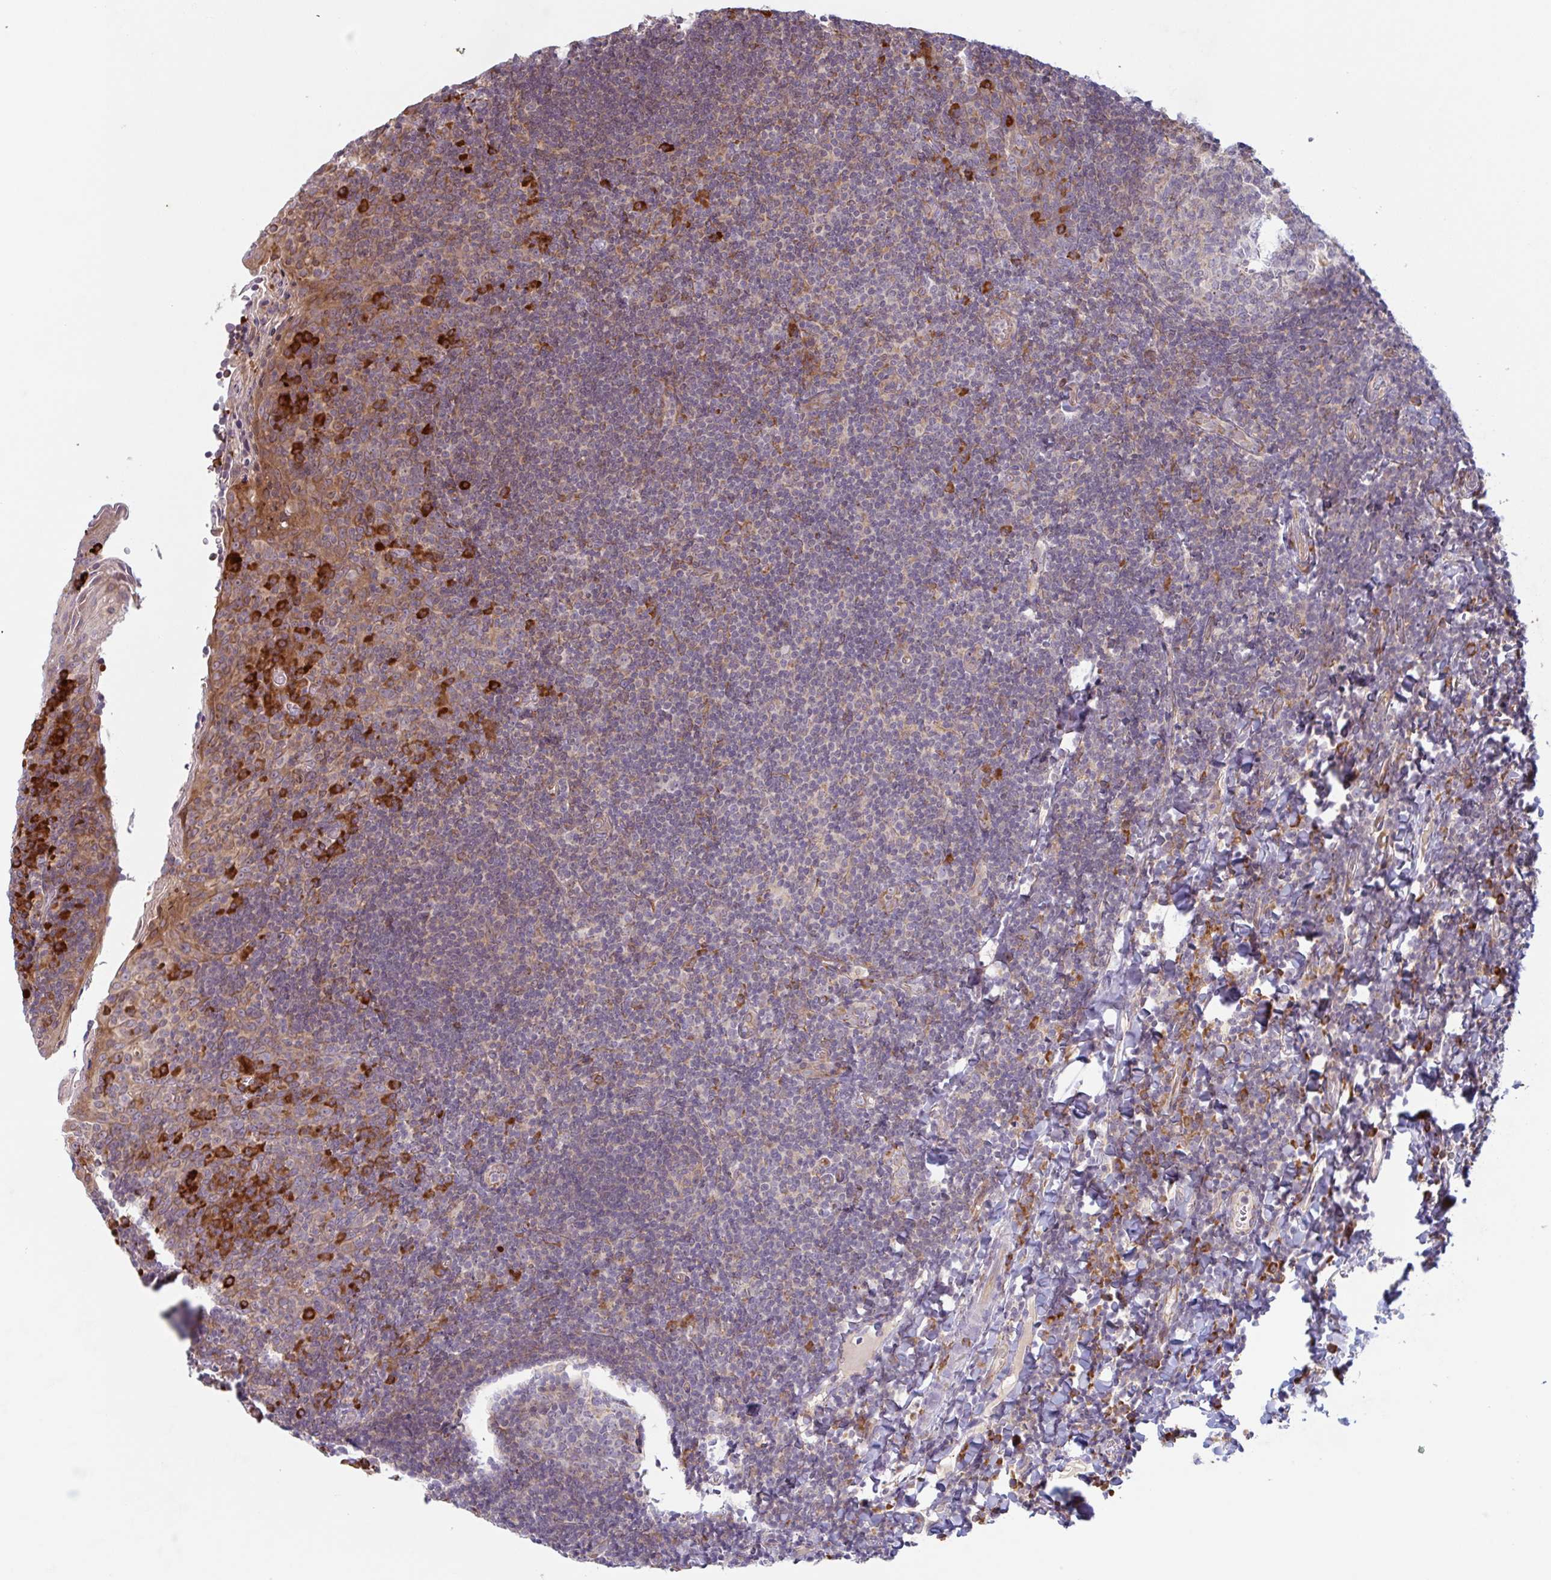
{"staining": {"intensity": "strong", "quantity": "<25%", "location": "cytoplasmic/membranous"}, "tissue": "tonsil", "cell_type": "Germinal center cells", "image_type": "normal", "snomed": [{"axis": "morphology", "description": "Normal tissue, NOS"}, {"axis": "topography", "description": "Tonsil"}], "caption": "Protein staining of normal tonsil exhibits strong cytoplasmic/membranous positivity in approximately <25% of germinal center cells. (Brightfield microscopy of DAB IHC at high magnification).", "gene": "RIT1", "patient": {"sex": "male", "age": 17}}